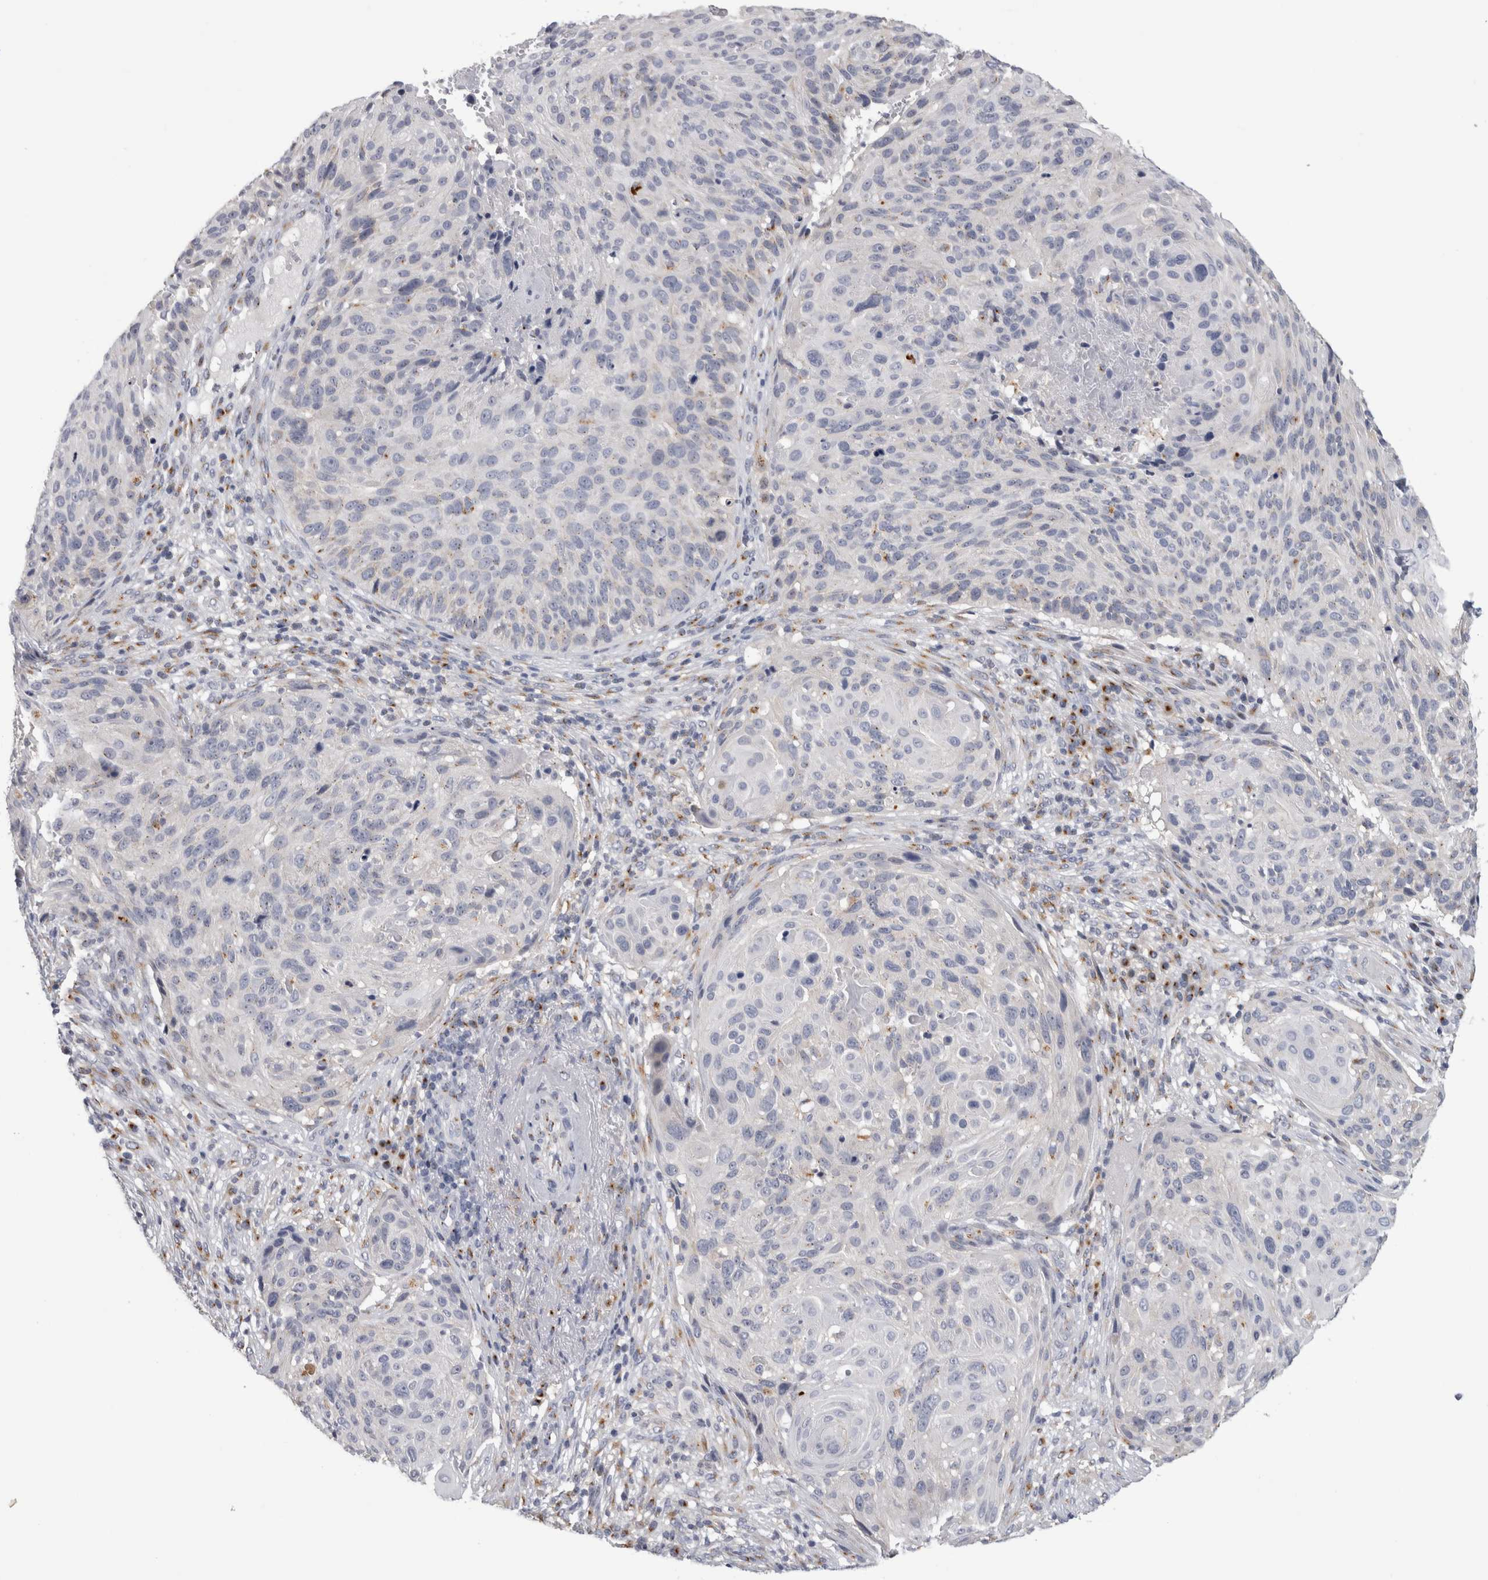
{"staining": {"intensity": "weak", "quantity": "<25%", "location": "cytoplasmic/membranous"}, "tissue": "cervical cancer", "cell_type": "Tumor cells", "image_type": "cancer", "snomed": [{"axis": "morphology", "description": "Squamous cell carcinoma, NOS"}, {"axis": "topography", "description": "Cervix"}], "caption": "Immunohistochemical staining of human squamous cell carcinoma (cervical) exhibits no significant expression in tumor cells.", "gene": "AKAP9", "patient": {"sex": "female", "age": 74}}